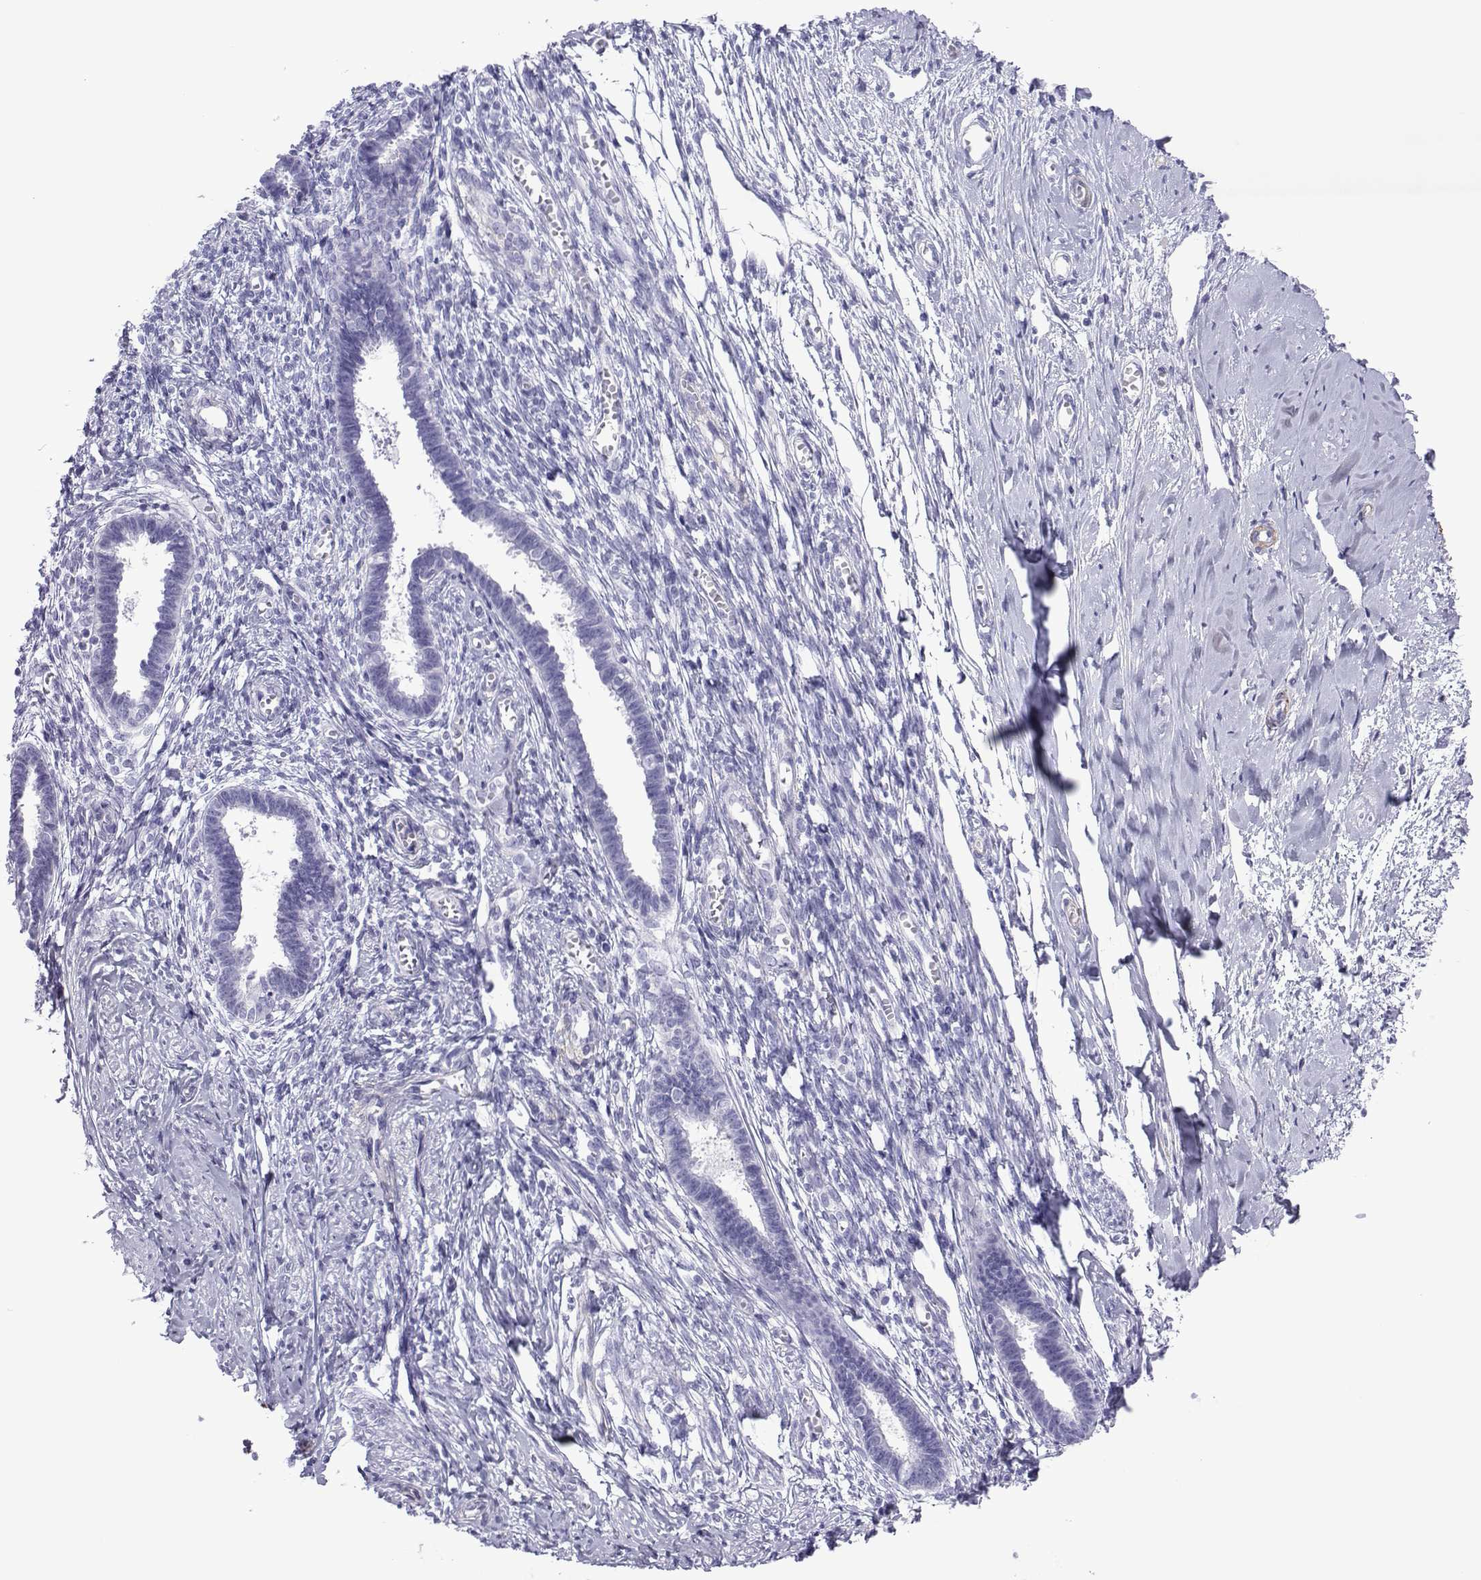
{"staining": {"intensity": "negative", "quantity": "none", "location": "none"}, "tissue": "endometrium", "cell_type": "Cells in endometrial stroma", "image_type": "normal", "snomed": [{"axis": "morphology", "description": "Normal tissue, NOS"}, {"axis": "topography", "description": "Cervix"}, {"axis": "topography", "description": "Endometrium"}], "caption": "High magnification brightfield microscopy of normal endometrium stained with DAB (3,3'-diaminobenzidine) (brown) and counterstained with hematoxylin (blue): cells in endometrial stroma show no significant expression.", "gene": "SPANXA1", "patient": {"sex": "female", "age": 37}}